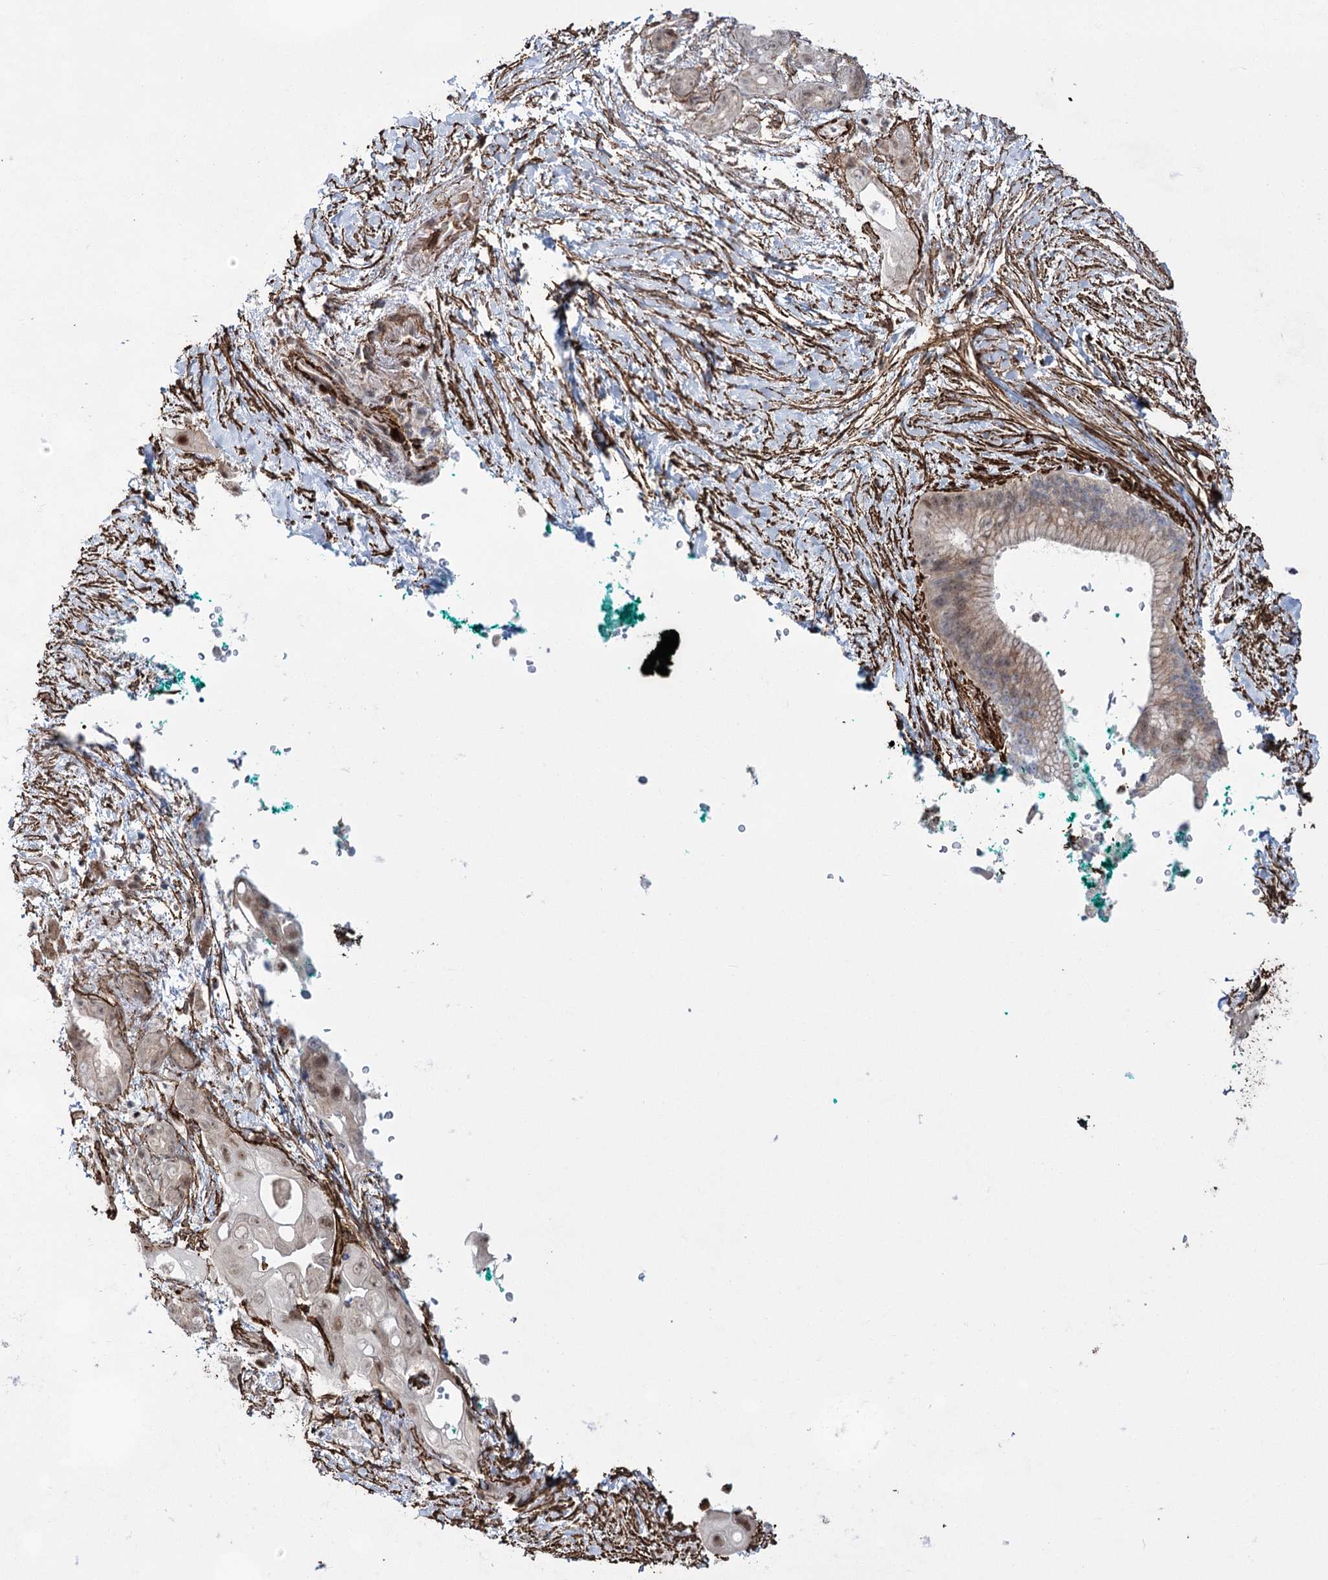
{"staining": {"intensity": "weak", "quantity": "25%-75%", "location": "nuclear"}, "tissue": "pancreatic cancer", "cell_type": "Tumor cells", "image_type": "cancer", "snomed": [{"axis": "morphology", "description": "Adenocarcinoma, NOS"}, {"axis": "topography", "description": "Pancreas"}], "caption": "The immunohistochemical stain labels weak nuclear positivity in tumor cells of pancreatic cancer (adenocarcinoma) tissue. (DAB (3,3'-diaminobenzidine) = brown stain, brightfield microscopy at high magnification).", "gene": "CWF19L1", "patient": {"sex": "male", "age": 53}}